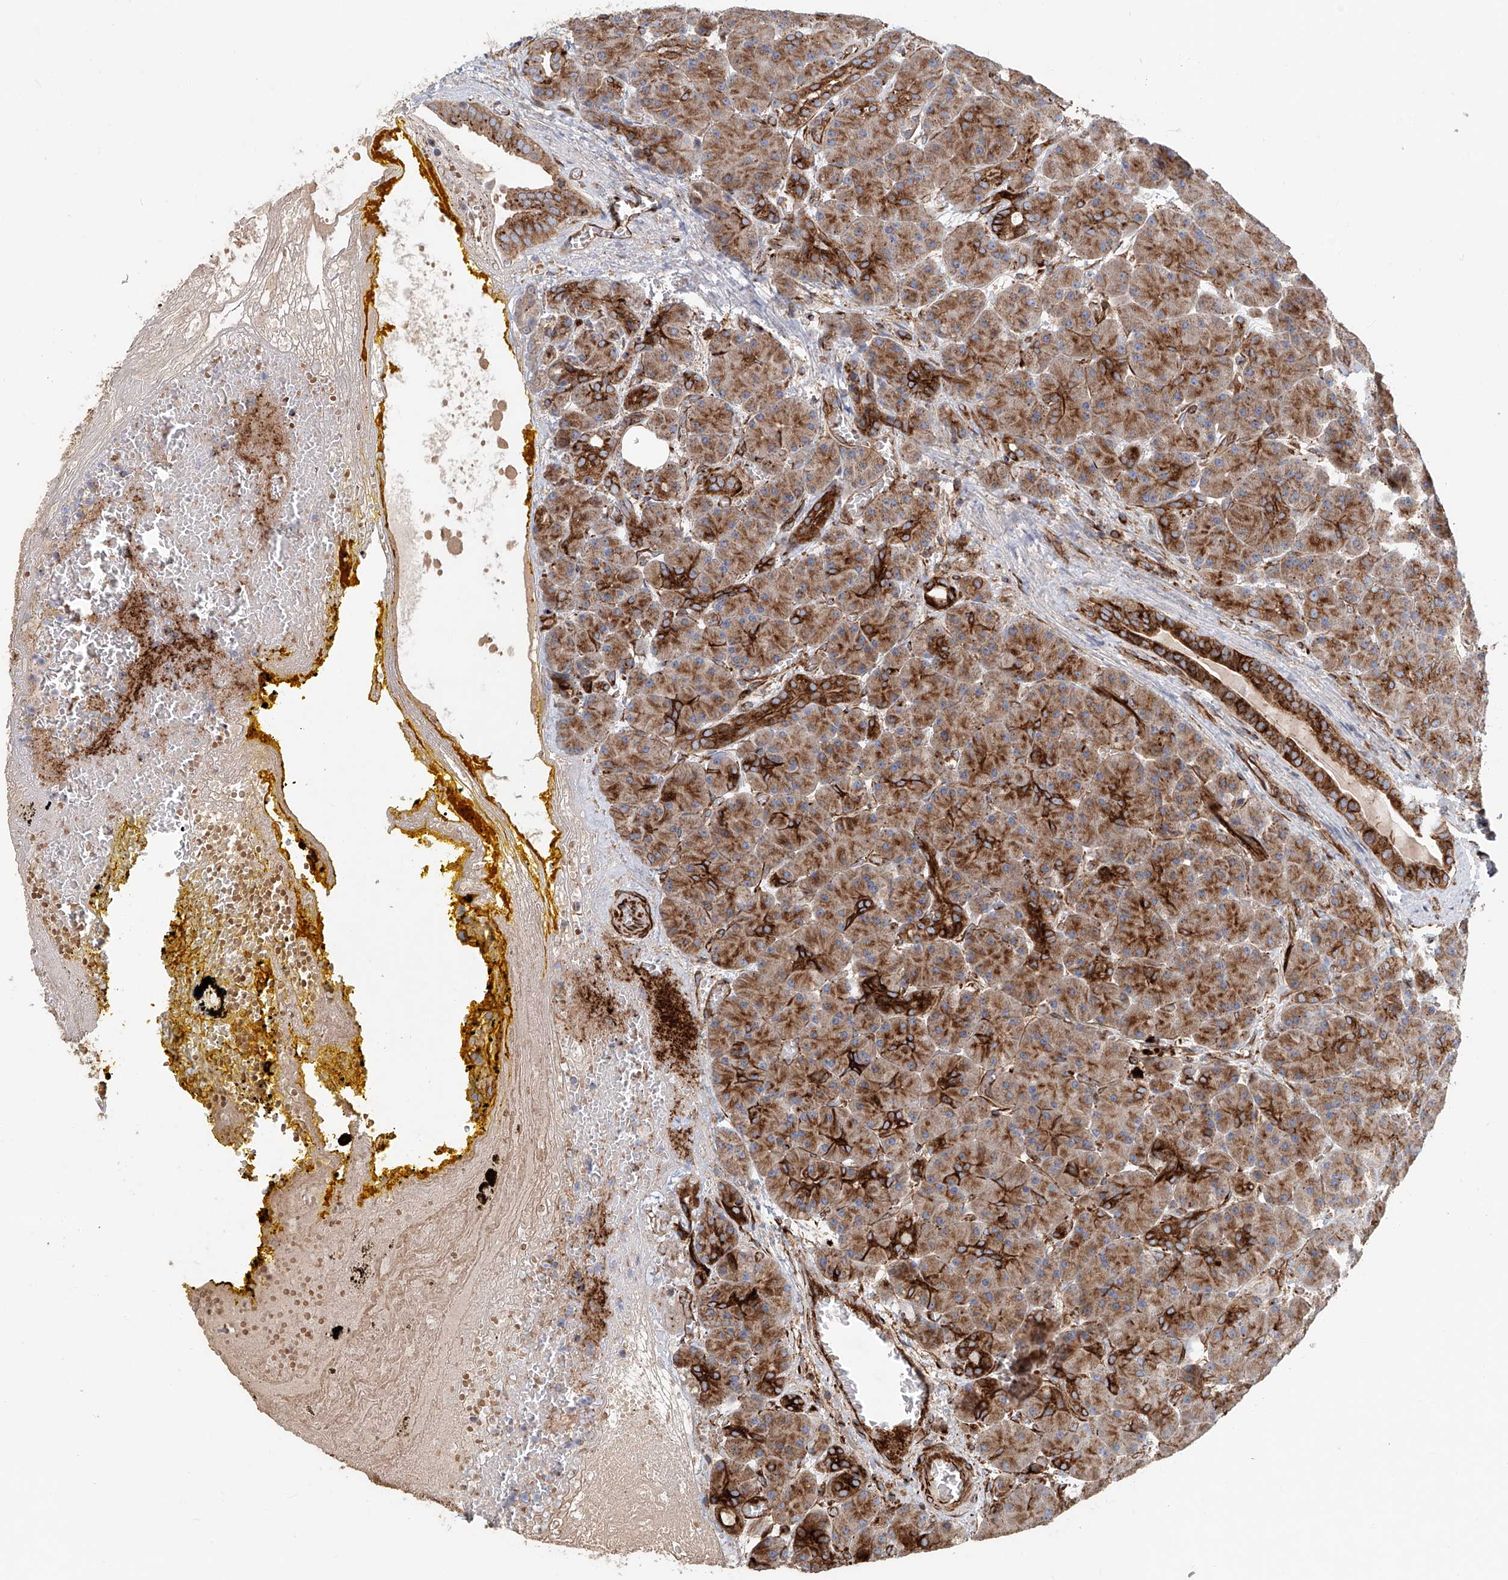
{"staining": {"intensity": "strong", "quantity": "25%-75%", "location": "cytoplasmic/membranous"}, "tissue": "pancreas", "cell_type": "Exocrine glandular cells", "image_type": "normal", "snomed": [{"axis": "morphology", "description": "Normal tissue, NOS"}, {"axis": "topography", "description": "Pancreas"}], "caption": "Protein expression analysis of normal human pancreas reveals strong cytoplasmic/membranous expression in about 25%-75% of exocrine glandular cells. The protein of interest is stained brown, and the nuclei are stained in blue (DAB IHC with brightfield microscopy, high magnification).", "gene": "HGSNAT", "patient": {"sex": "male", "age": 63}}